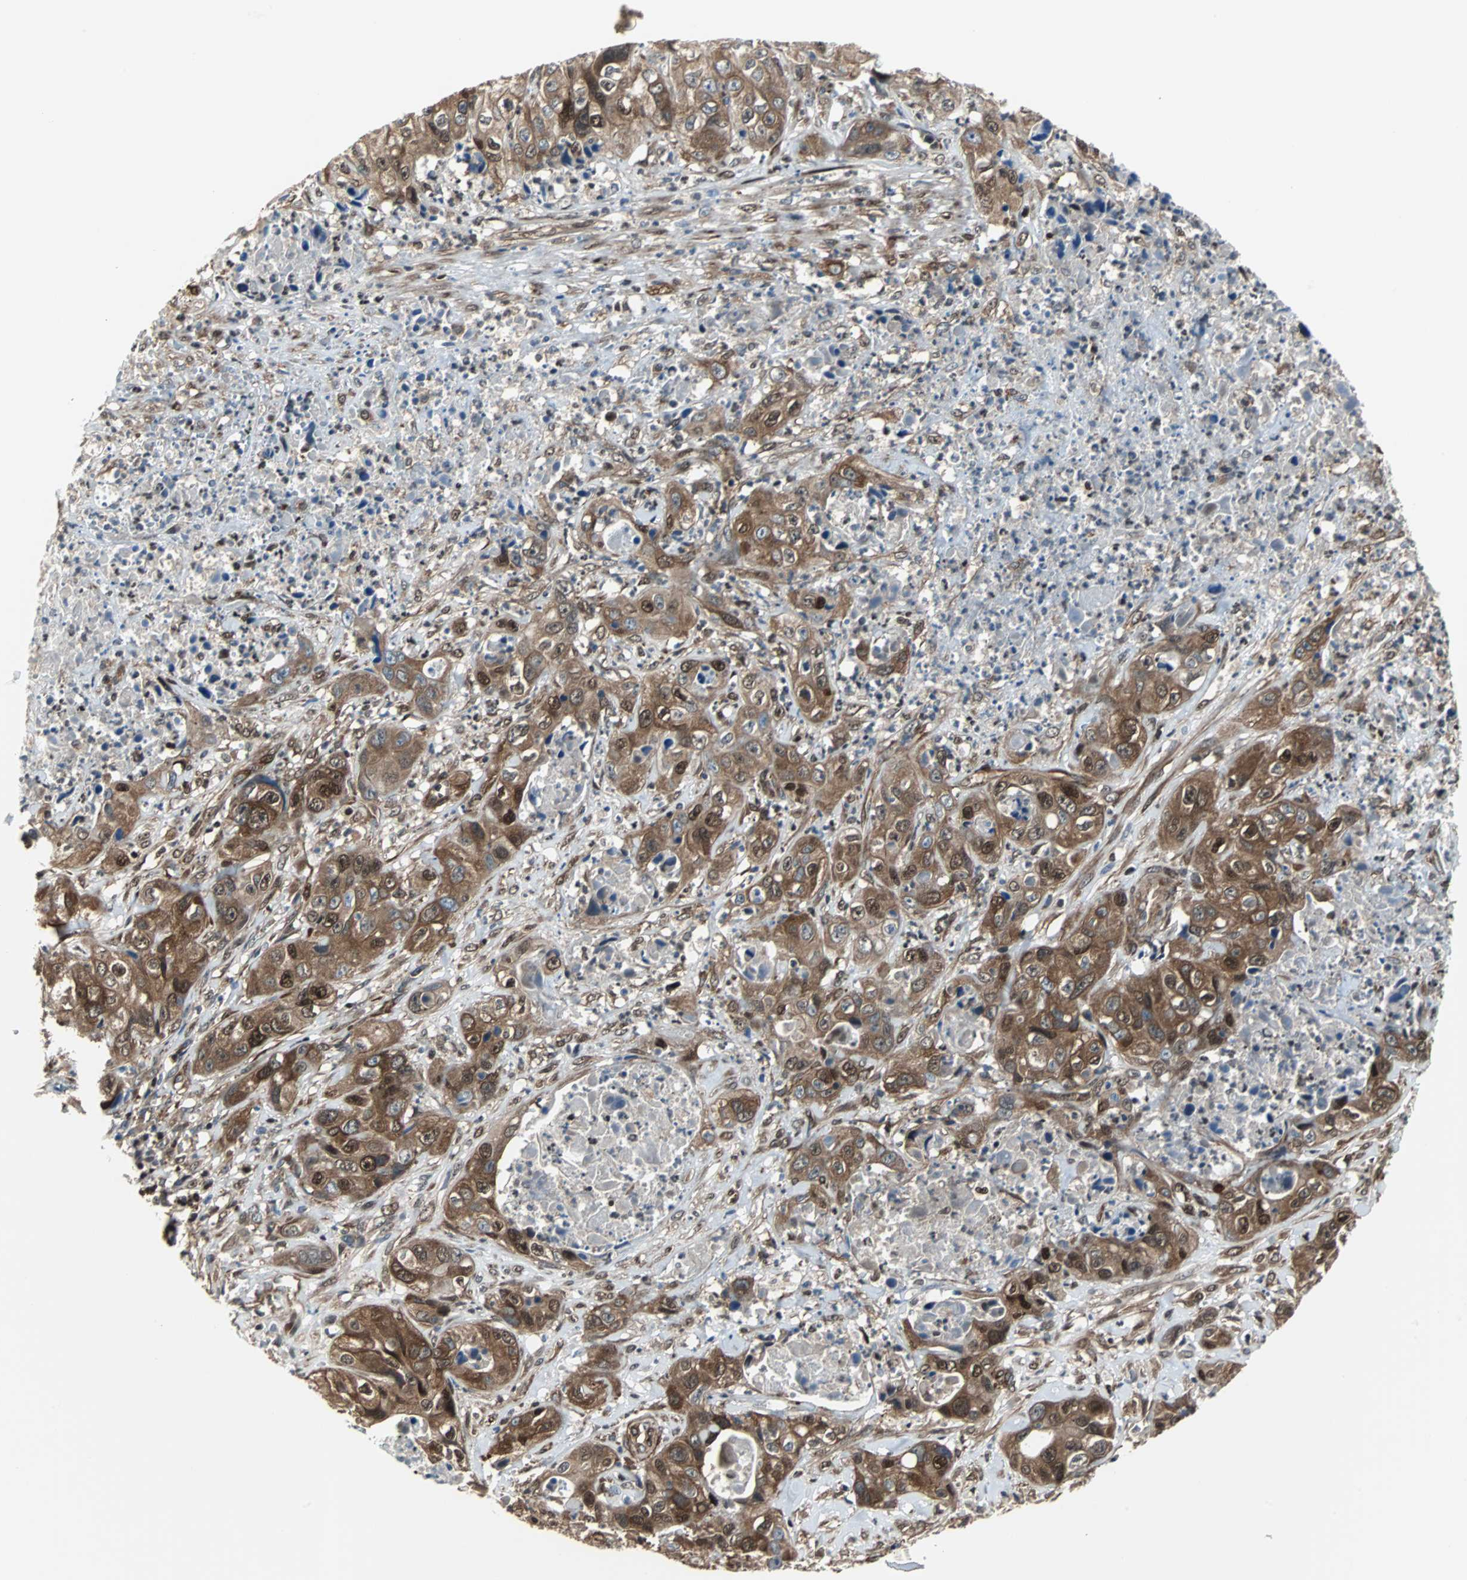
{"staining": {"intensity": "strong", "quantity": ">75%", "location": "cytoplasmic/membranous,nuclear"}, "tissue": "liver cancer", "cell_type": "Tumor cells", "image_type": "cancer", "snomed": [{"axis": "morphology", "description": "Cholangiocarcinoma"}, {"axis": "topography", "description": "Liver"}], "caption": "Immunohistochemistry (IHC) image of neoplastic tissue: liver cancer (cholangiocarcinoma) stained using immunohistochemistry (IHC) displays high levels of strong protein expression localized specifically in the cytoplasmic/membranous and nuclear of tumor cells, appearing as a cytoplasmic/membranous and nuclear brown color.", "gene": "RELA", "patient": {"sex": "female", "age": 61}}